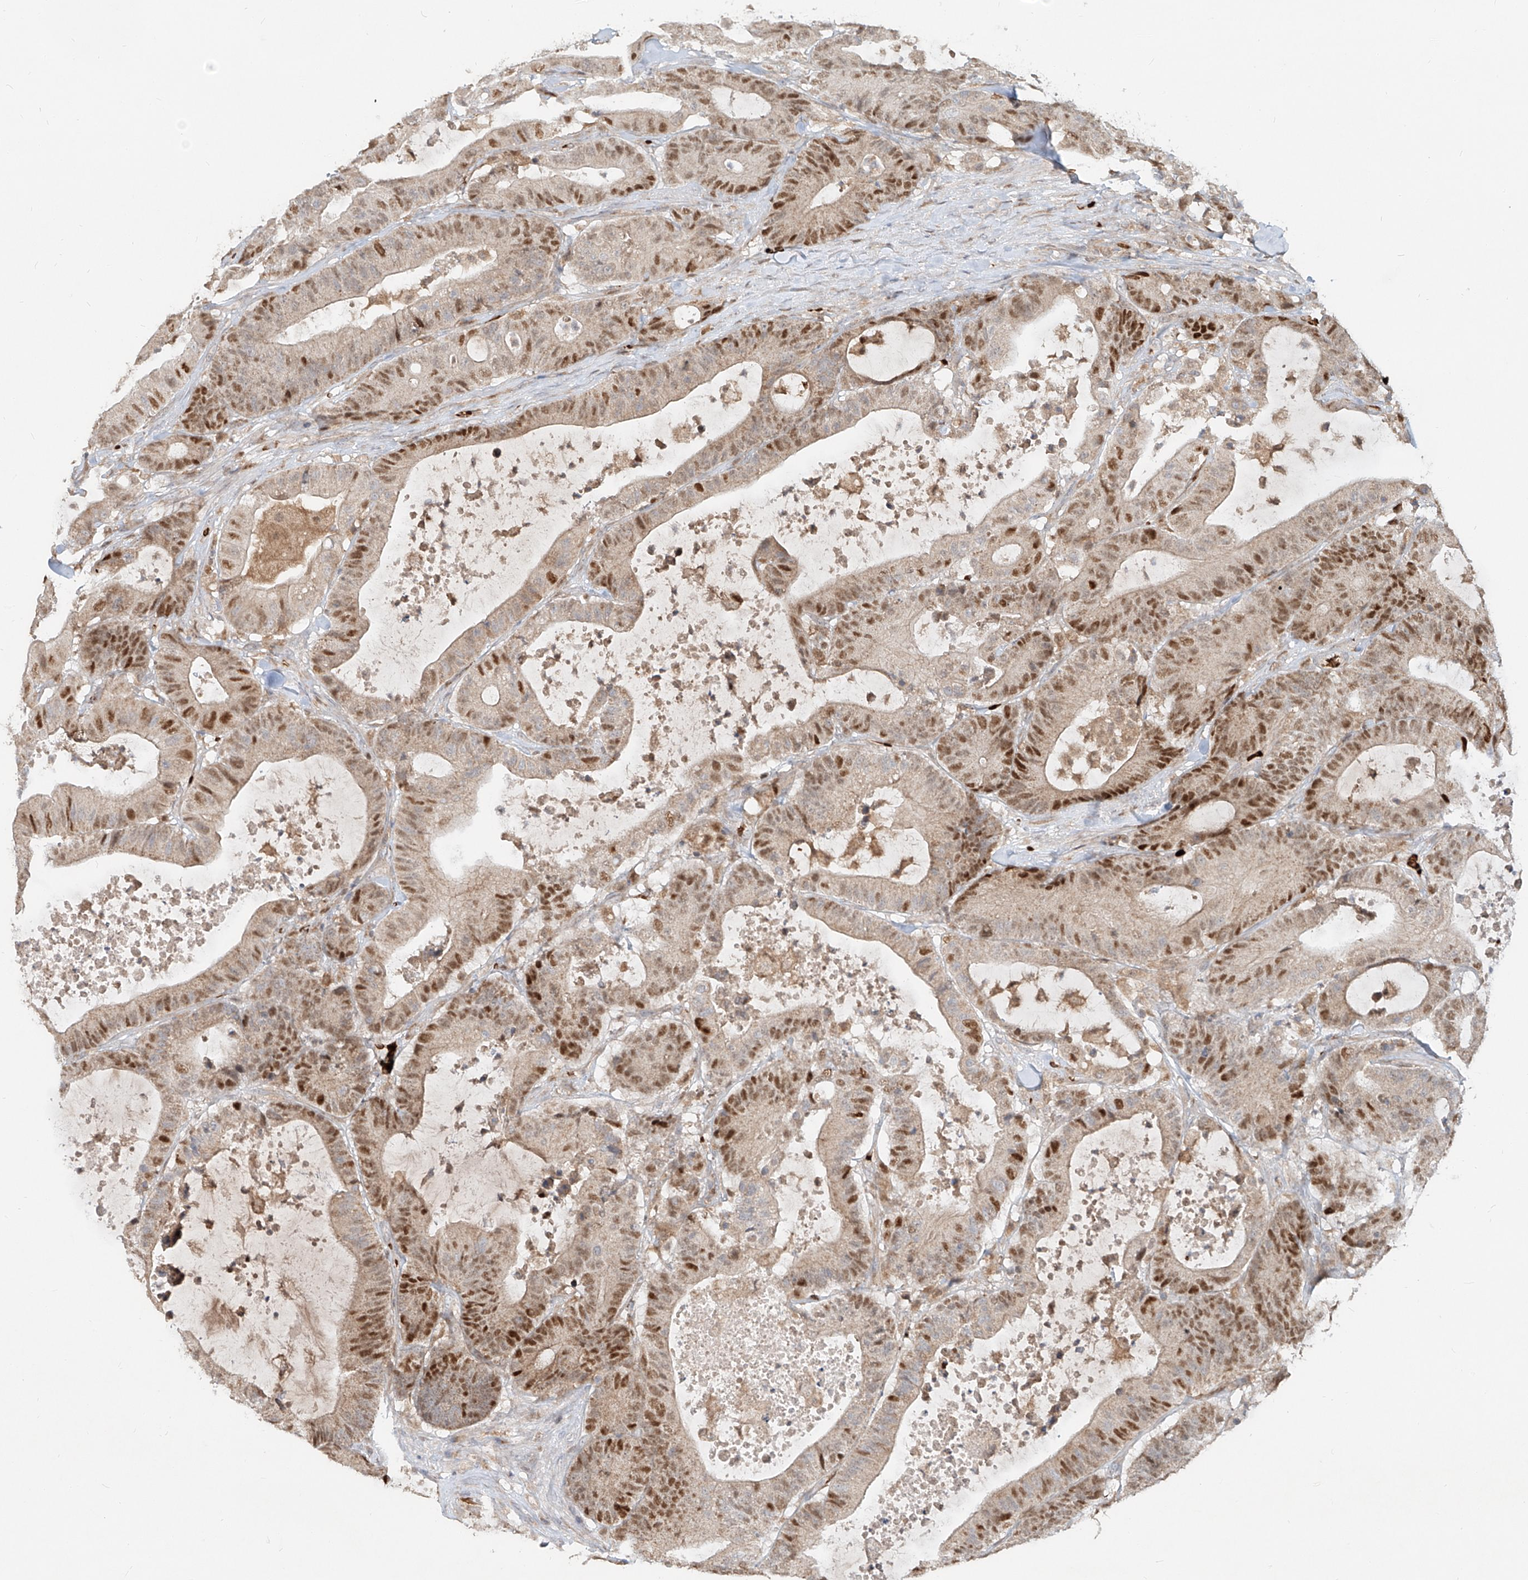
{"staining": {"intensity": "moderate", "quantity": ">75%", "location": "cytoplasmic/membranous,nuclear"}, "tissue": "colorectal cancer", "cell_type": "Tumor cells", "image_type": "cancer", "snomed": [{"axis": "morphology", "description": "Adenocarcinoma, NOS"}, {"axis": "topography", "description": "Colon"}], "caption": "Immunohistochemistry histopathology image of human colorectal adenocarcinoma stained for a protein (brown), which reveals medium levels of moderate cytoplasmic/membranous and nuclear expression in about >75% of tumor cells.", "gene": "FGD2", "patient": {"sex": "female", "age": 84}}